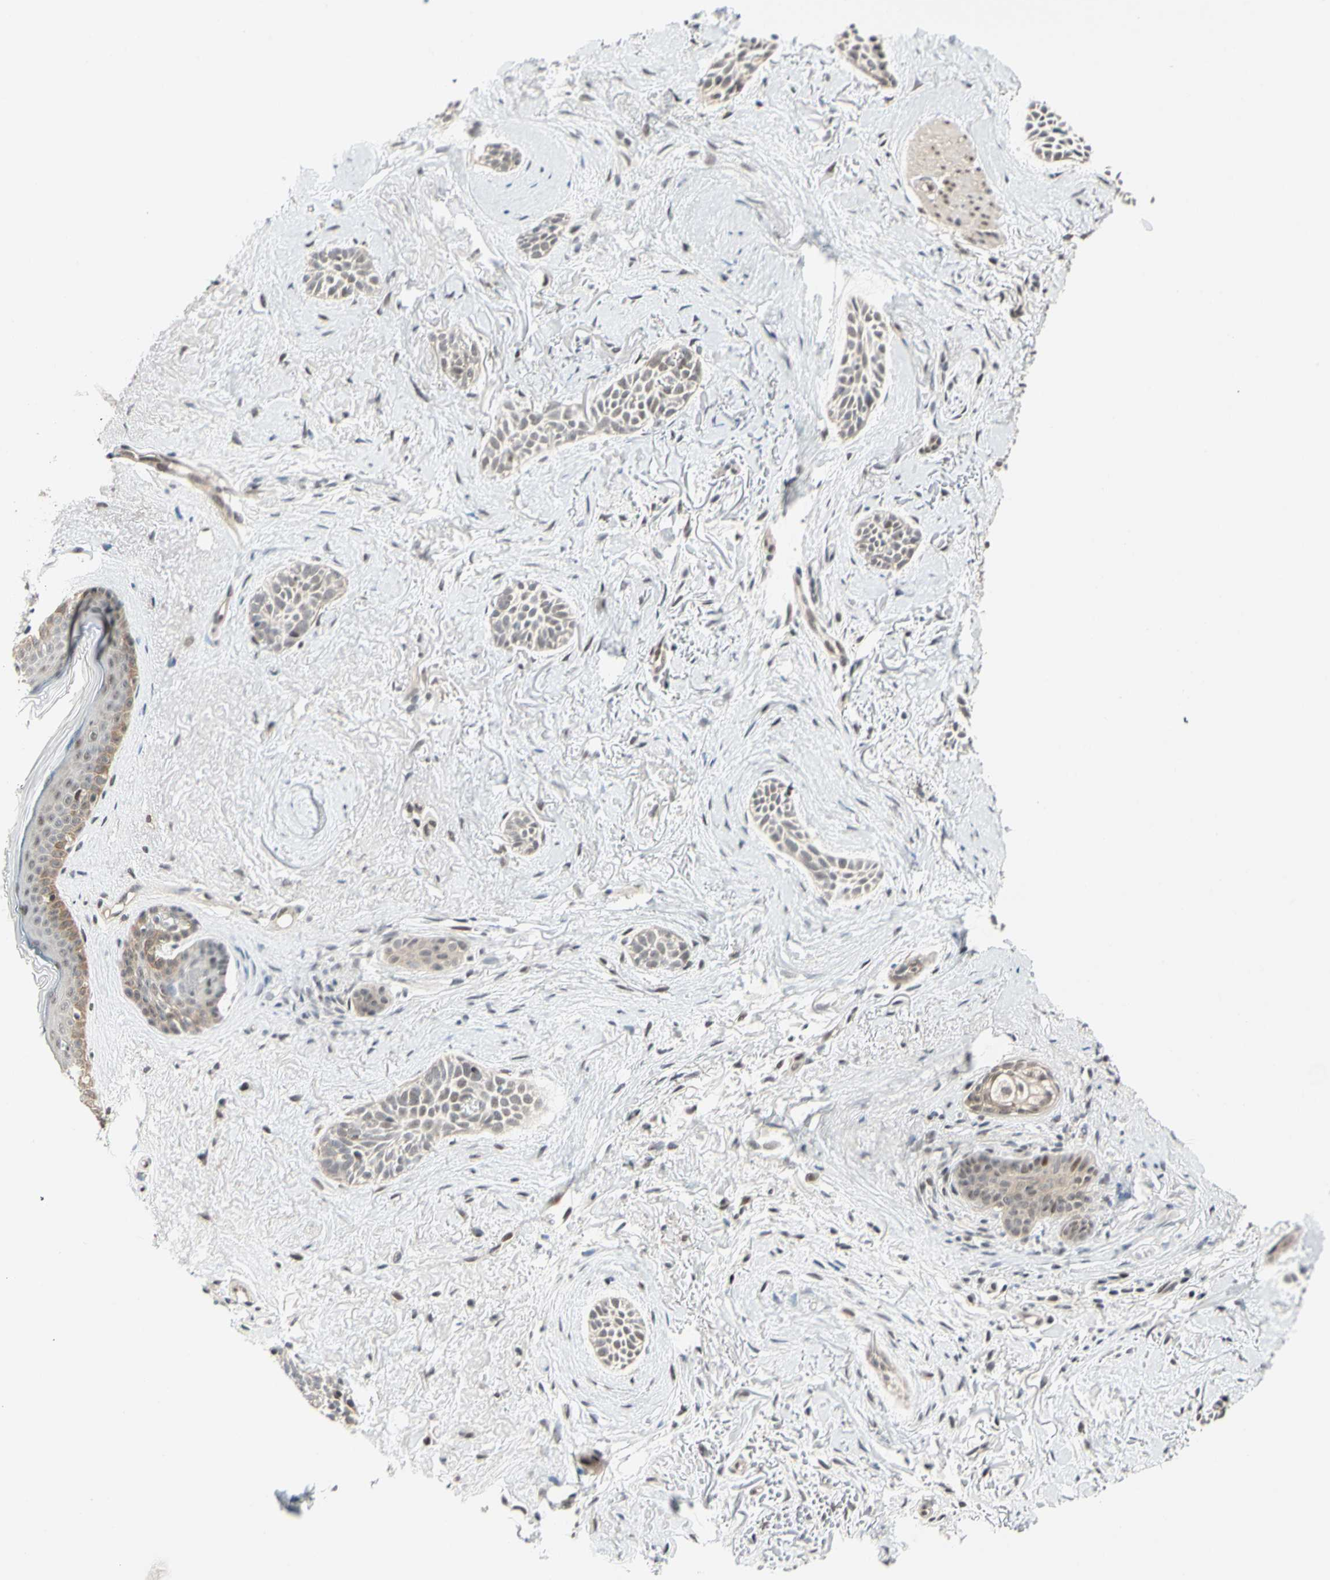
{"staining": {"intensity": "weak", "quantity": "25%-75%", "location": "nuclear"}, "tissue": "skin cancer", "cell_type": "Tumor cells", "image_type": "cancer", "snomed": [{"axis": "morphology", "description": "Normal tissue, NOS"}, {"axis": "morphology", "description": "Basal cell carcinoma"}, {"axis": "topography", "description": "Skin"}], "caption": "Brown immunohistochemical staining in human skin cancer (basal cell carcinoma) demonstrates weak nuclear positivity in about 25%-75% of tumor cells.", "gene": "TAF4", "patient": {"sex": "female", "age": 84}}